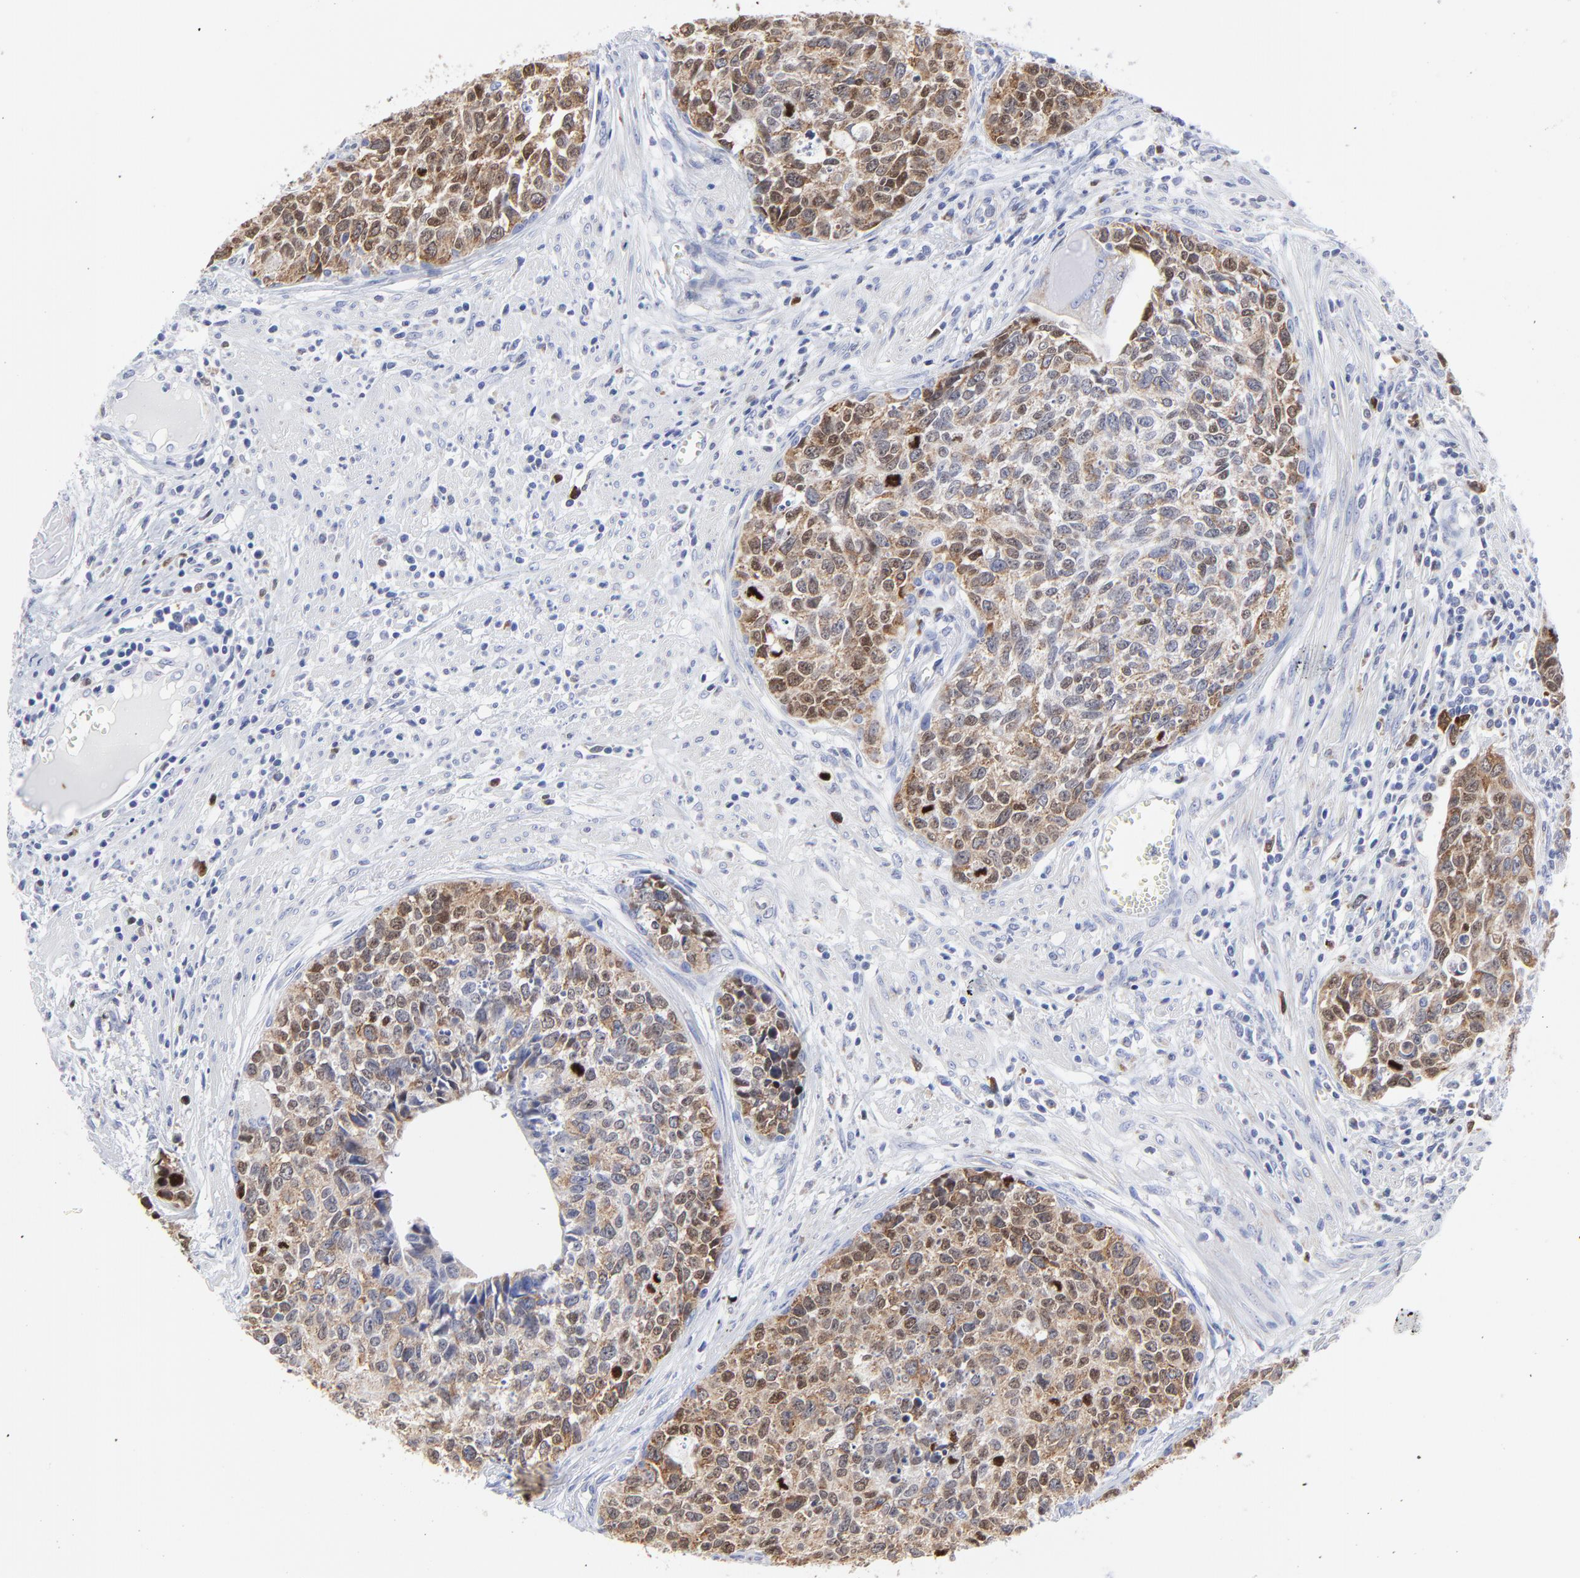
{"staining": {"intensity": "moderate", "quantity": ">75%", "location": "cytoplasmic/membranous,nuclear"}, "tissue": "urothelial cancer", "cell_type": "Tumor cells", "image_type": "cancer", "snomed": [{"axis": "morphology", "description": "Urothelial carcinoma, High grade"}, {"axis": "topography", "description": "Urinary bladder"}], "caption": "Protein staining reveals moderate cytoplasmic/membranous and nuclear staining in approximately >75% of tumor cells in urothelial cancer.", "gene": "NCAPH", "patient": {"sex": "male", "age": 81}}